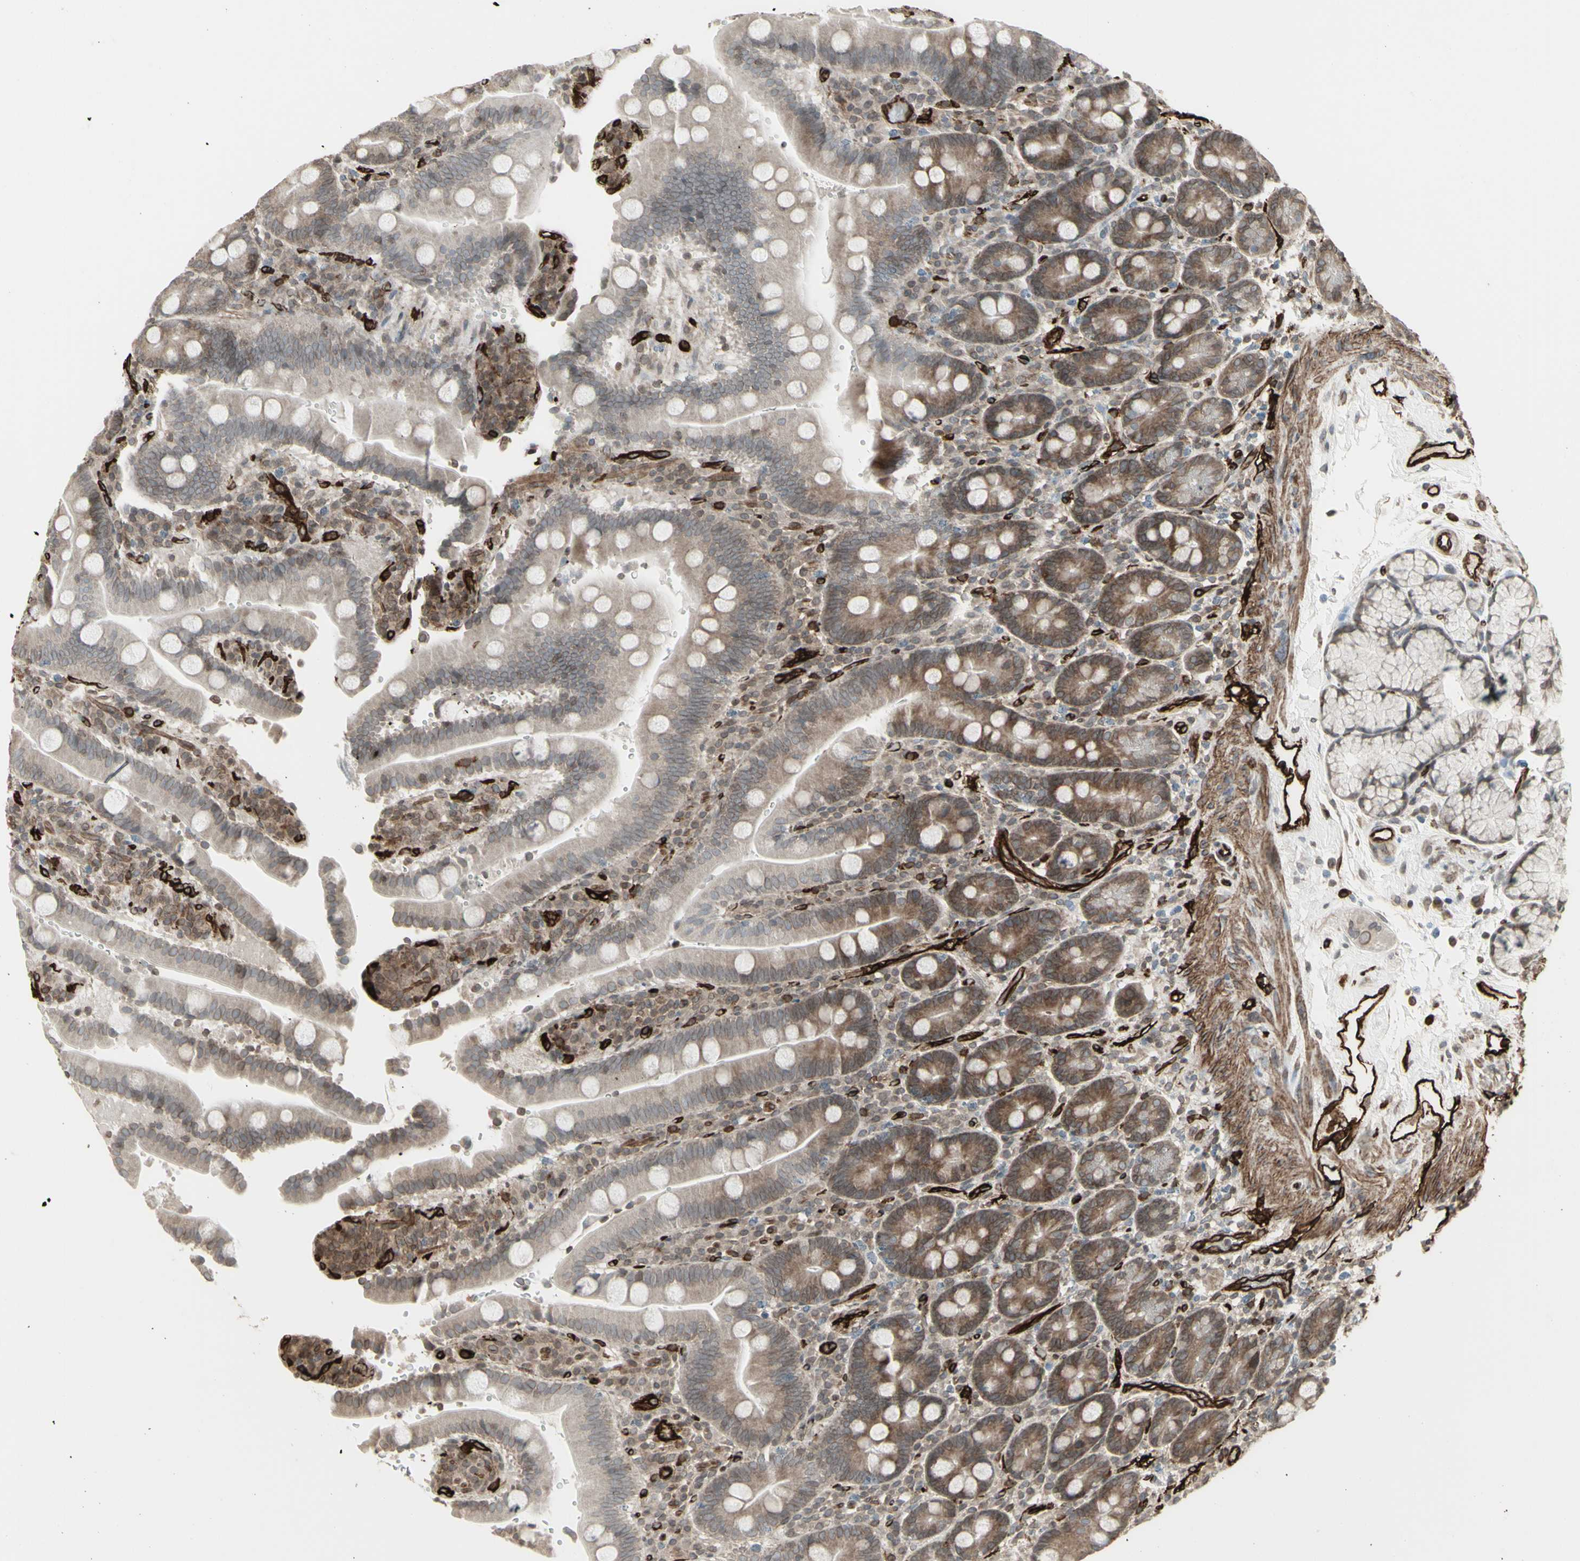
{"staining": {"intensity": "moderate", "quantity": "25%-75%", "location": "cytoplasmic/membranous,nuclear"}, "tissue": "duodenum", "cell_type": "Glandular cells", "image_type": "normal", "snomed": [{"axis": "morphology", "description": "Normal tissue, NOS"}, {"axis": "topography", "description": "Small intestine, NOS"}], "caption": "A high-resolution photomicrograph shows immunohistochemistry staining of benign duodenum, which displays moderate cytoplasmic/membranous,nuclear staining in about 25%-75% of glandular cells.", "gene": "DTX3L", "patient": {"sex": "female", "age": 71}}